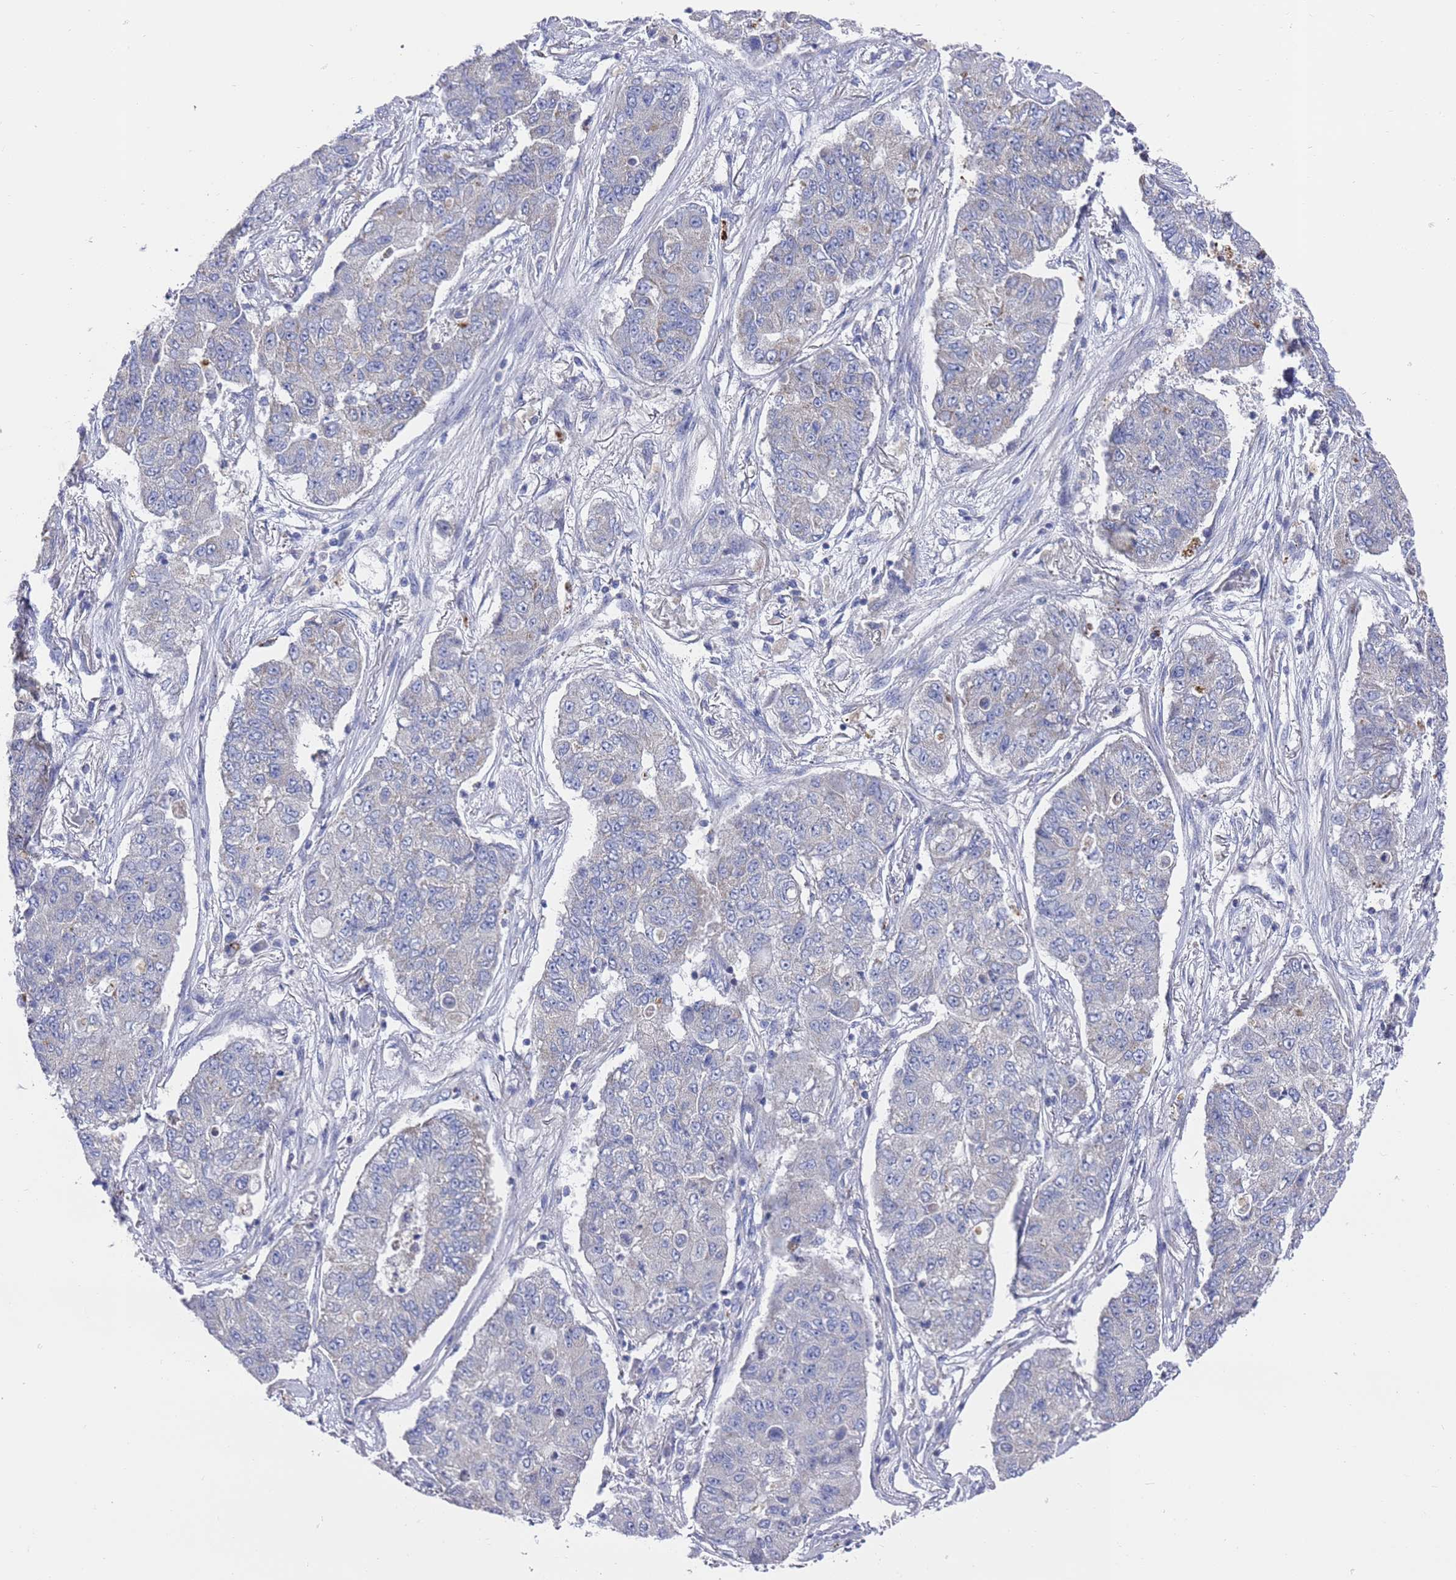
{"staining": {"intensity": "negative", "quantity": "none", "location": "none"}, "tissue": "lung cancer", "cell_type": "Tumor cells", "image_type": "cancer", "snomed": [{"axis": "morphology", "description": "Squamous cell carcinoma, NOS"}, {"axis": "topography", "description": "Lung"}], "caption": "The IHC image has no significant positivity in tumor cells of squamous cell carcinoma (lung) tissue.", "gene": "SCAPER", "patient": {"sex": "male", "age": 74}}